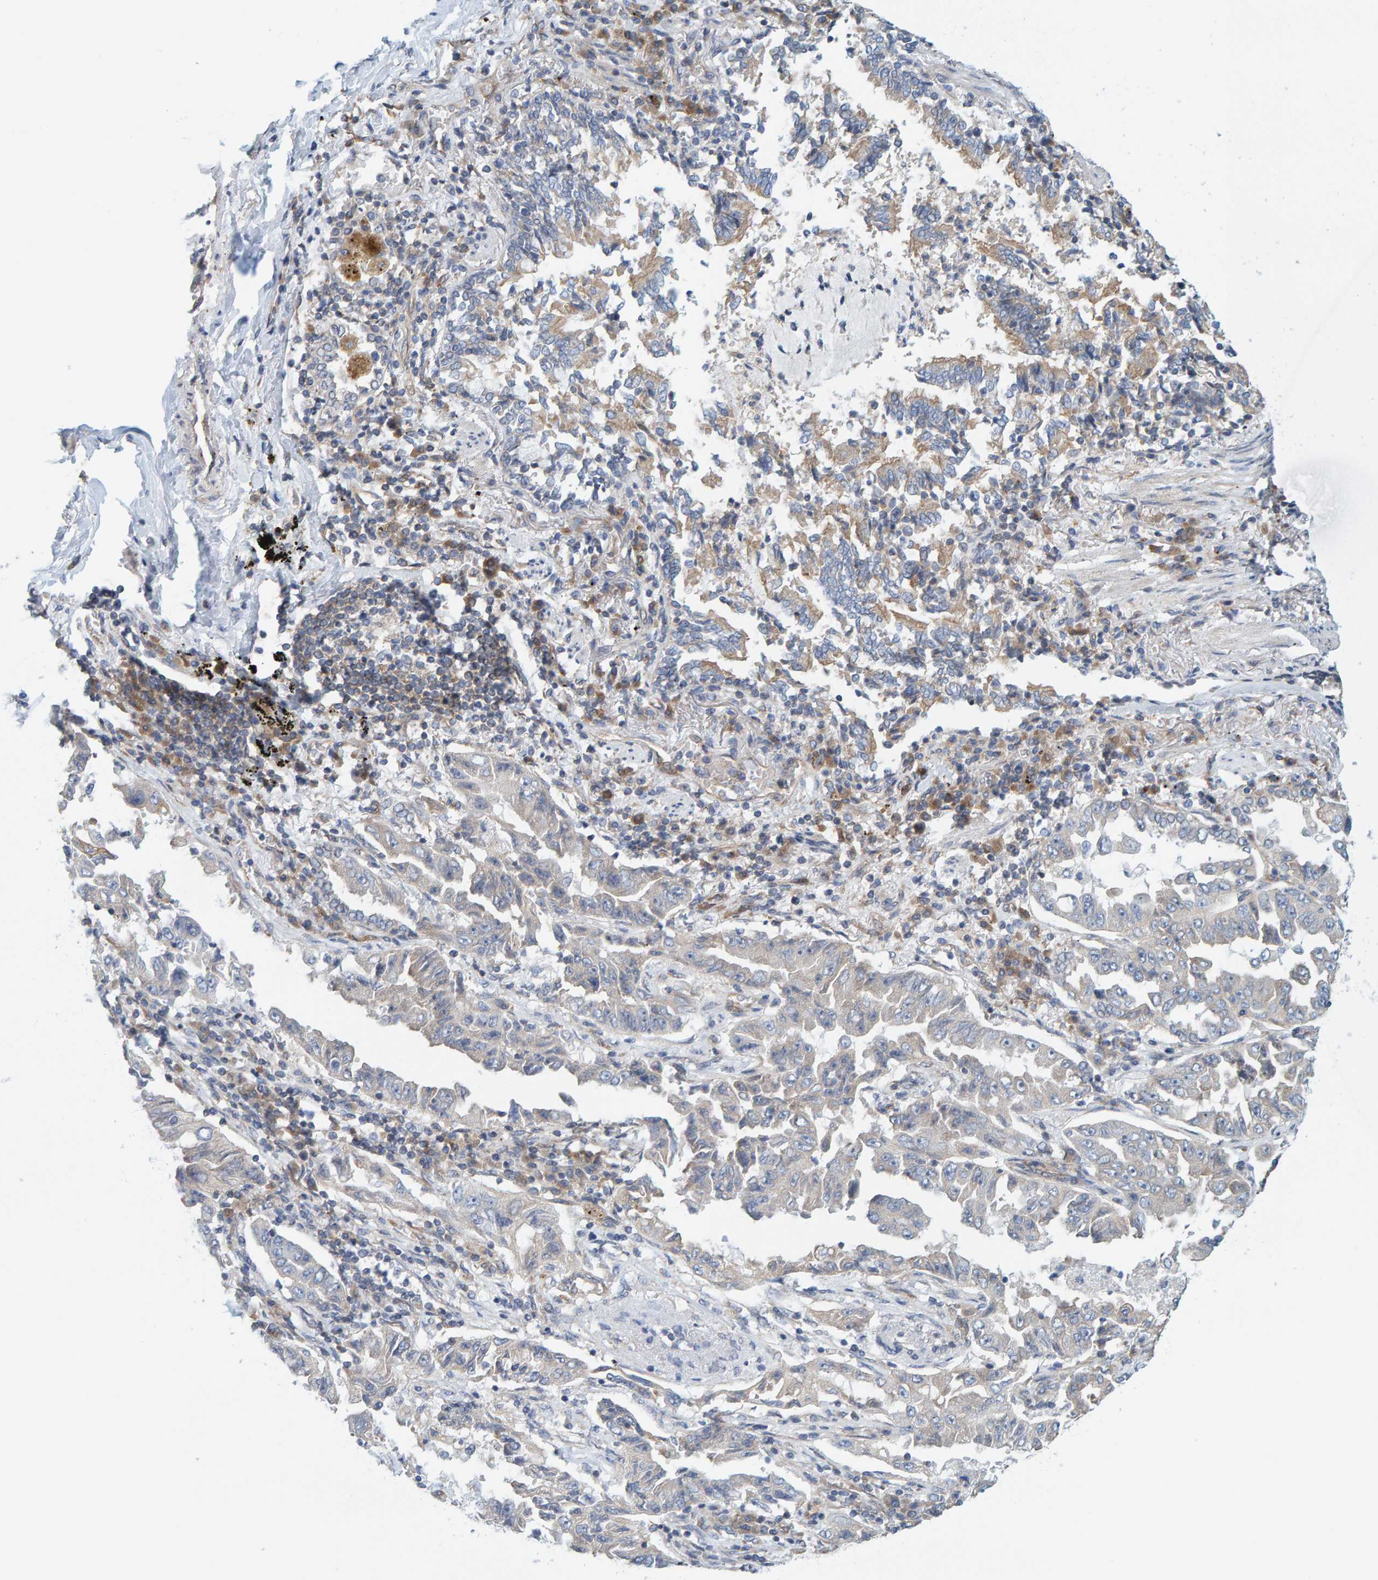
{"staining": {"intensity": "weak", "quantity": "<25%", "location": "cytoplasmic/membranous"}, "tissue": "lung cancer", "cell_type": "Tumor cells", "image_type": "cancer", "snomed": [{"axis": "morphology", "description": "Adenocarcinoma, NOS"}, {"axis": "topography", "description": "Lung"}], "caption": "DAB immunohistochemical staining of lung adenocarcinoma reveals no significant positivity in tumor cells.", "gene": "PRKD2", "patient": {"sex": "female", "age": 51}}